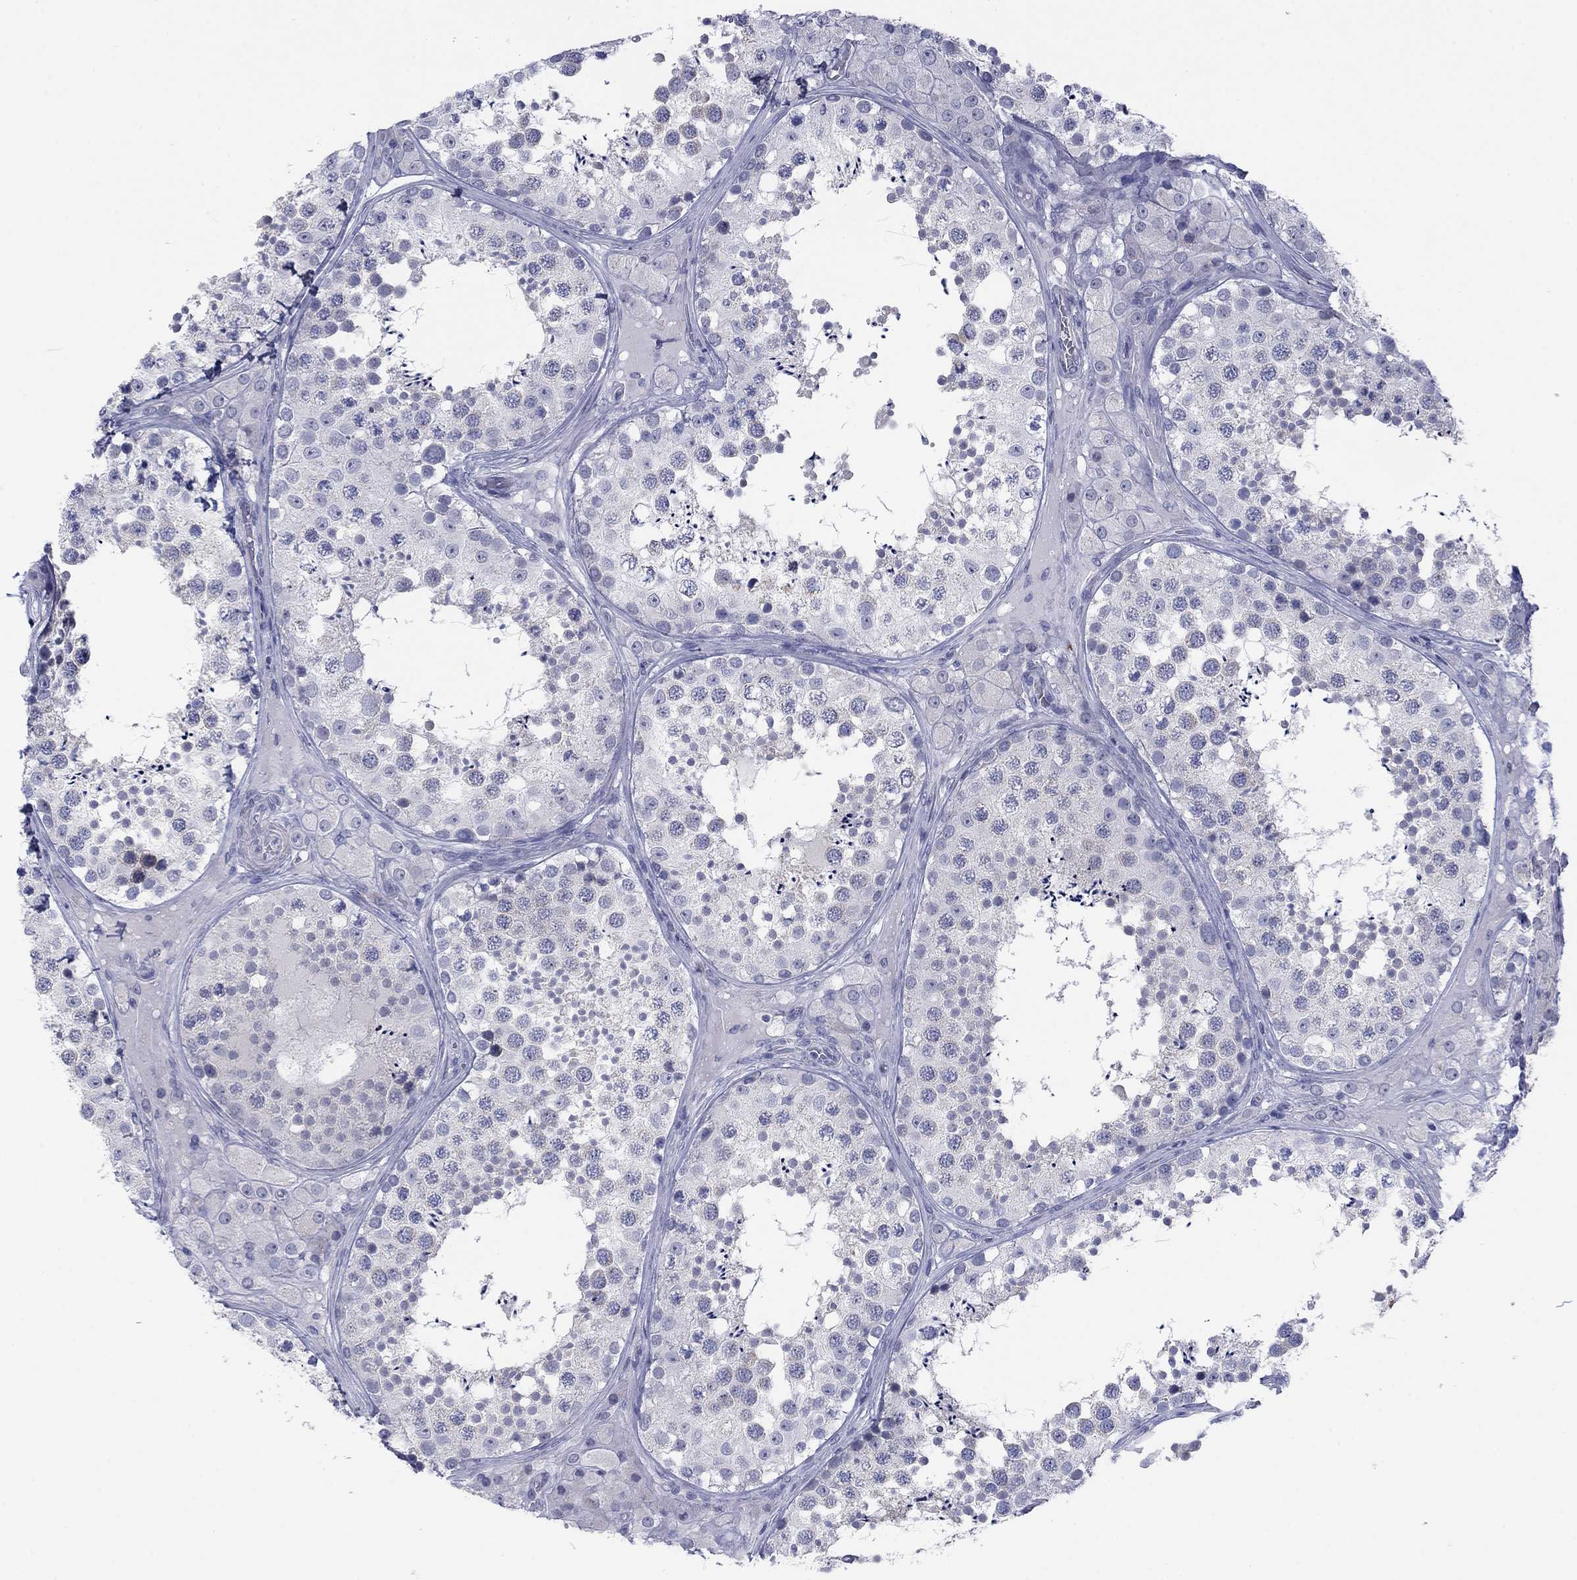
{"staining": {"intensity": "negative", "quantity": "none", "location": "none"}, "tissue": "testis", "cell_type": "Cells in seminiferous ducts", "image_type": "normal", "snomed": [{"axis": "morphology", "description": "Normal tissue, NOS"}, {"axis": "topography", "description": "Testis"}], "caption": "Cells in seminiferous ducts are negative for brown protein staining in normal testis. (DAB (3,3'-diaminobenzidine) immunohistochemistry with hematoxylin counter stain).", "gene": "MTRFR", "patient": {"sex": "male", "age": 34}}